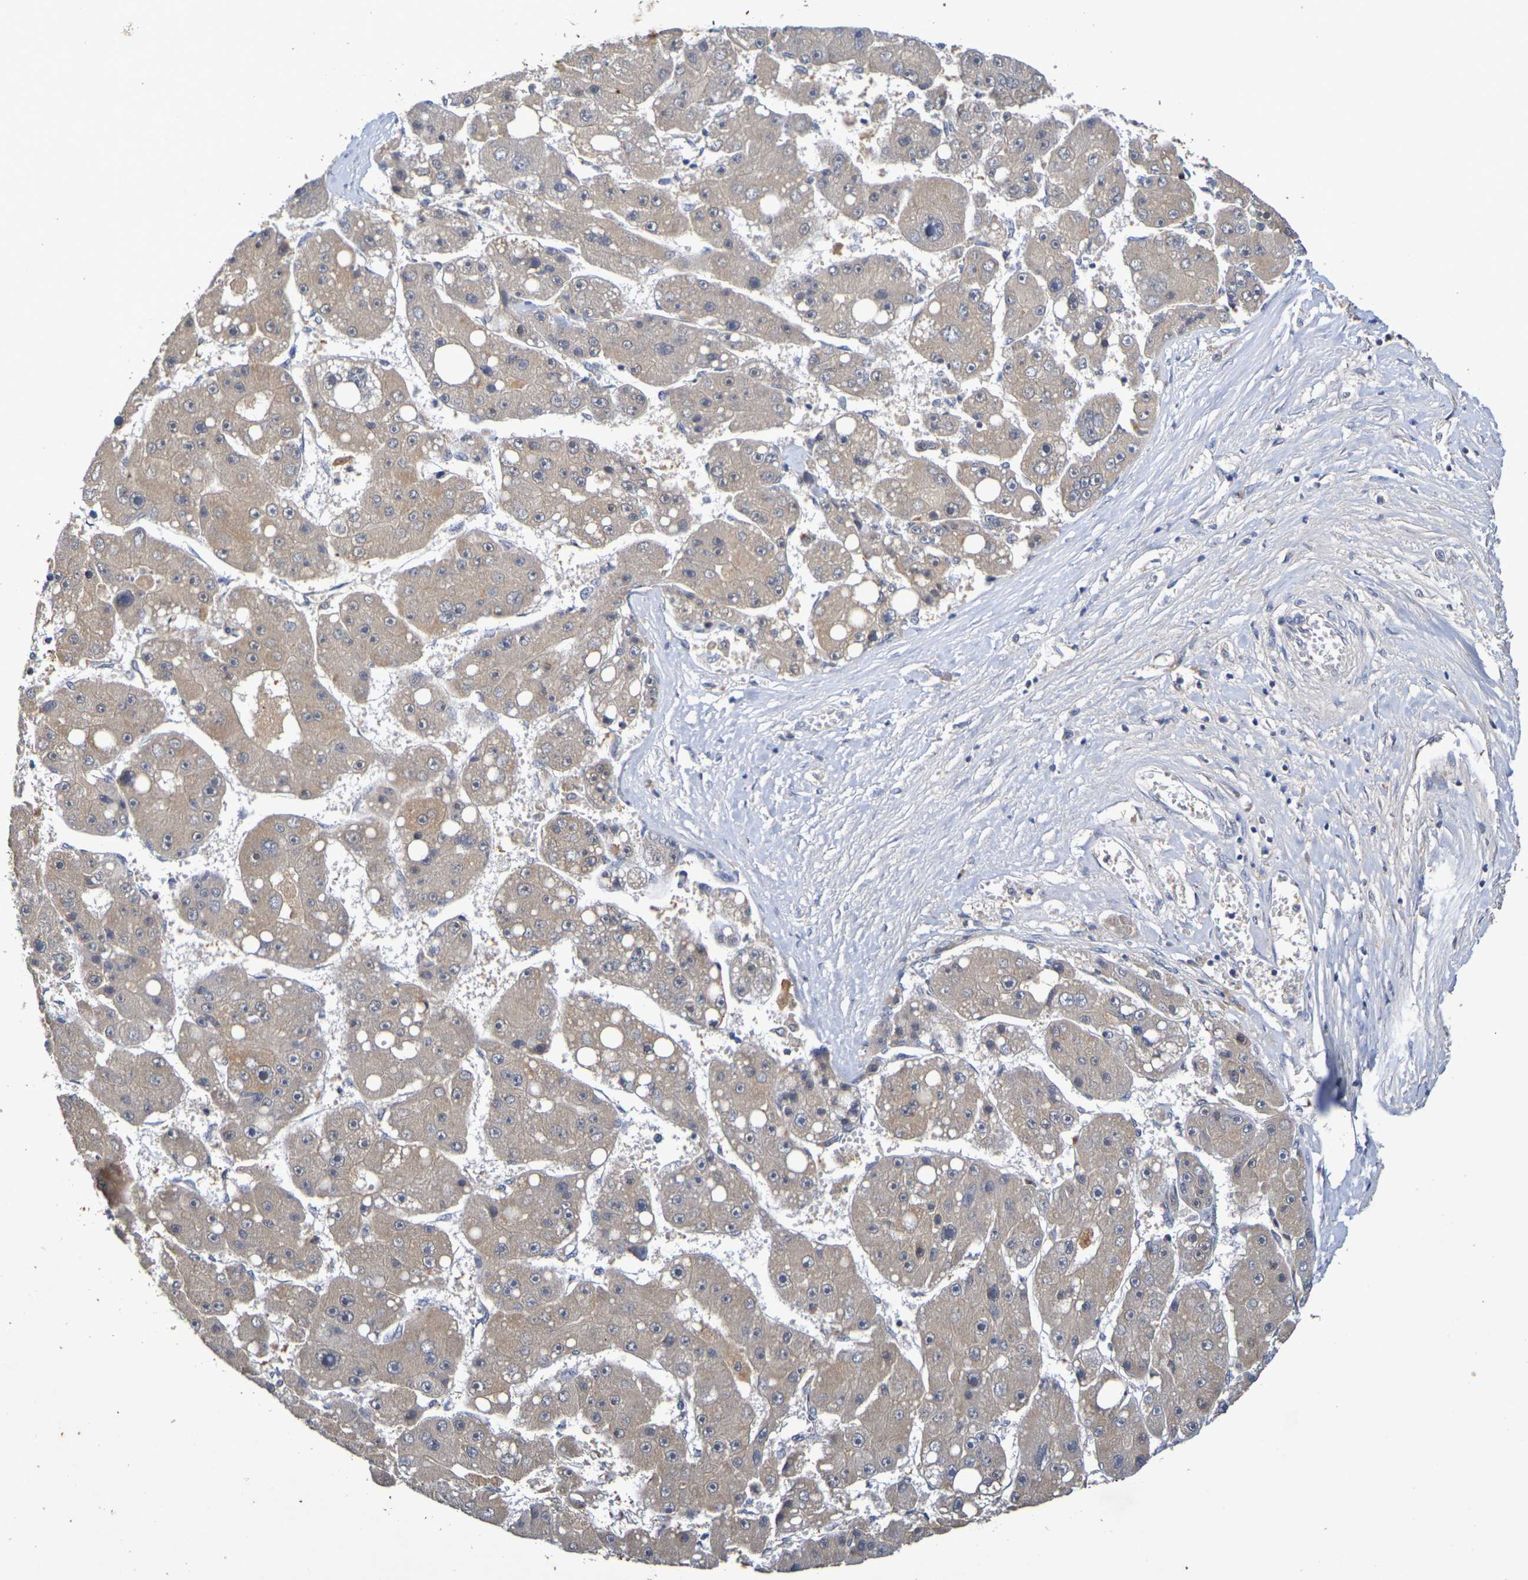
{"staining": {"intensity": "weak", "quantity": ">75%", "location": "cytoplasmic/membranous"}, "tissue": "liver cancer", "cell_type": "Tumor cells", "image_type": "cancer", "snomed": [{"axis": "morphology", "description": "Carcinoma, Hepatocellular, NOS"}, {"axis": "topography", "description": "Liver"}], "caption": "Immunohistochemical staining of human liver cancer exhibits weak cytoplasmic/membranous protein staining in about >75% of tumor cells. Using DAB (3,3'-diaminobenzidine) (brown) and hematoxylin (blue) stains, captured at high magnification using brightfield microscopy.", "gene": "TERF2", "patient": {"sex": "female", "age": 61}}